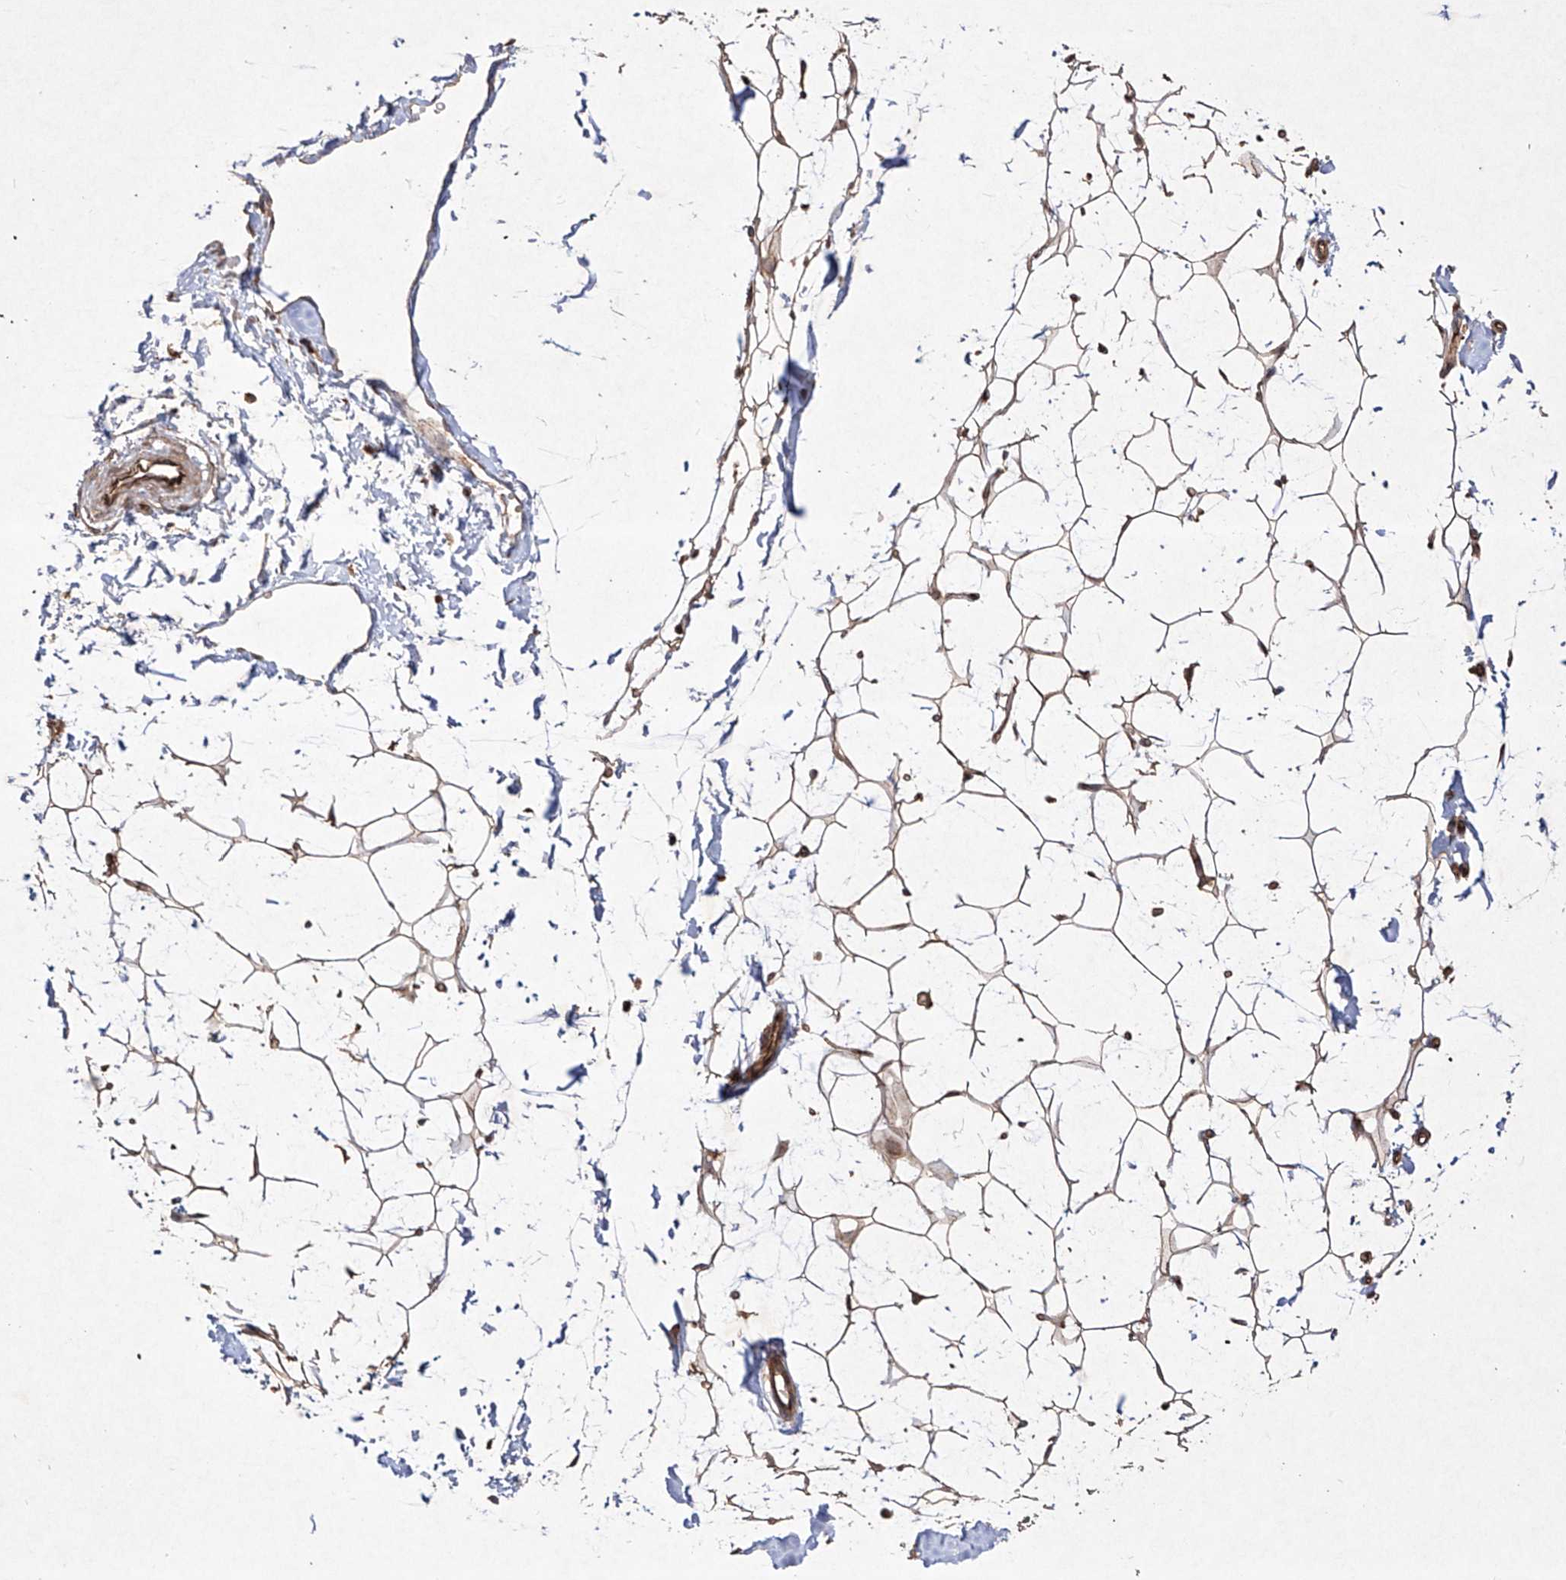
{"staining": {"intensity": "weak", "quantity": ">75%", "location": "cytoplasmic/membranous"}, "tissue": "adipose tissue", "cell_type": "Adipocytes", "image_type": "normal", "snomed": [{"axis": "morphology", "description": "Normal tissue, NOS"}, {"axis": "topography", "description": "Breast"}], "caption": "Immunohistochemical staining of normal adipose tissue demonstrates low levels of weak cytoplasmic/membranous staining in about >75% of adipocytes. (Stains: DAB (3,3'-diaminobenzidine) in brown, nuclei in blue, Microscopy: brightfield microscopy at high magnification).", "gene": "YKT6", "patient": {"sex": "female", "age": 23}}